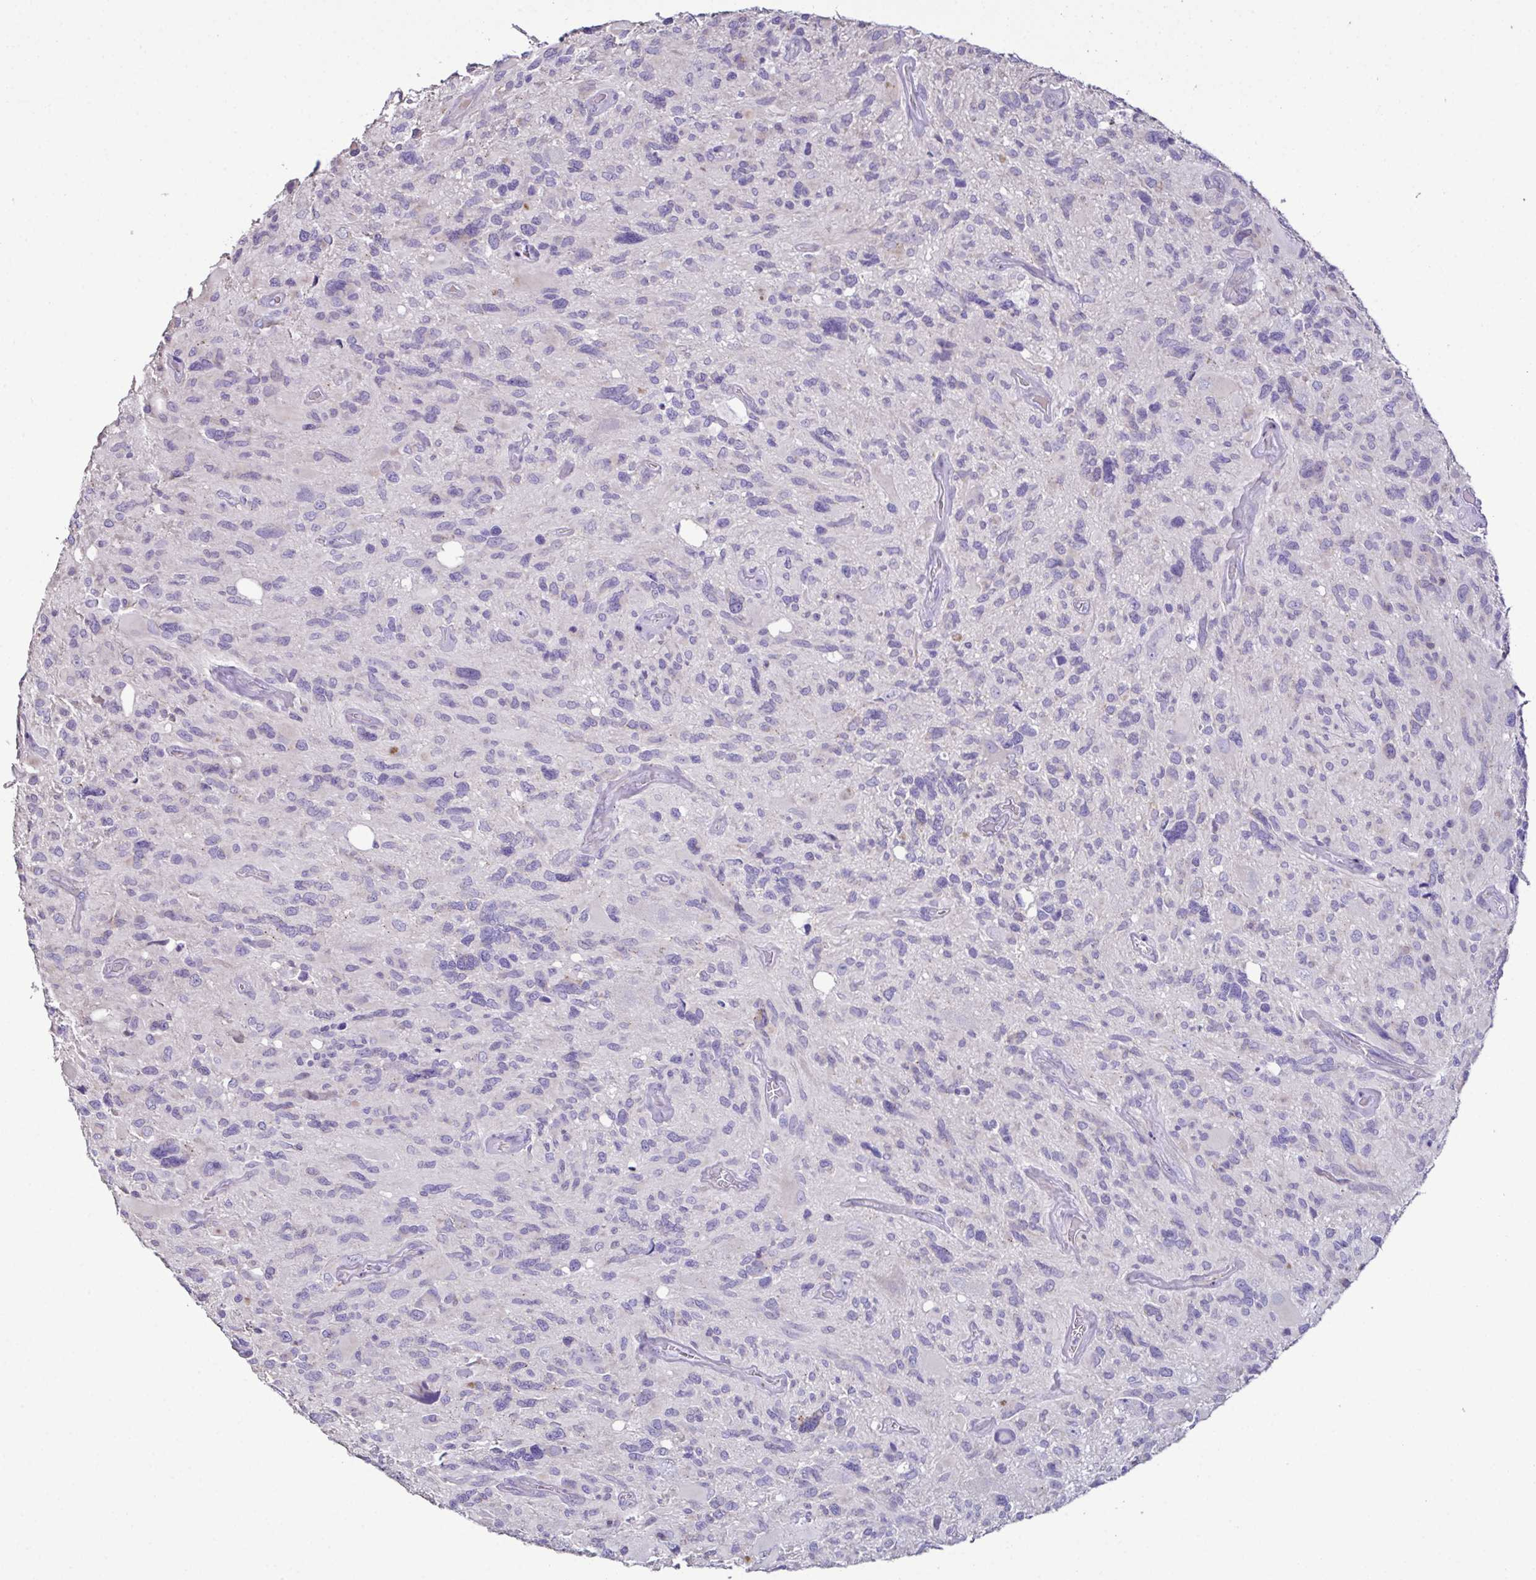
{"staining": {"intensity": "negative", "quantity": "none", "location": "none"}, "tissue": "glioma", "cell_type": "Tumor cells", "image_type": "cancer", "snomed": [{"axis": "morphology", "description": "Glioma, malignant, High grade"}, {"axis": "topography", "description": "Brain"}], "caption": "IHC of human glioma shows no expression in tumor cells. (DAB (3,3'-diaminobenzidine) immunohistochemistry, high magnification).", "gene": "MARCO", "patient": {"sex": "male", "age": 49}}